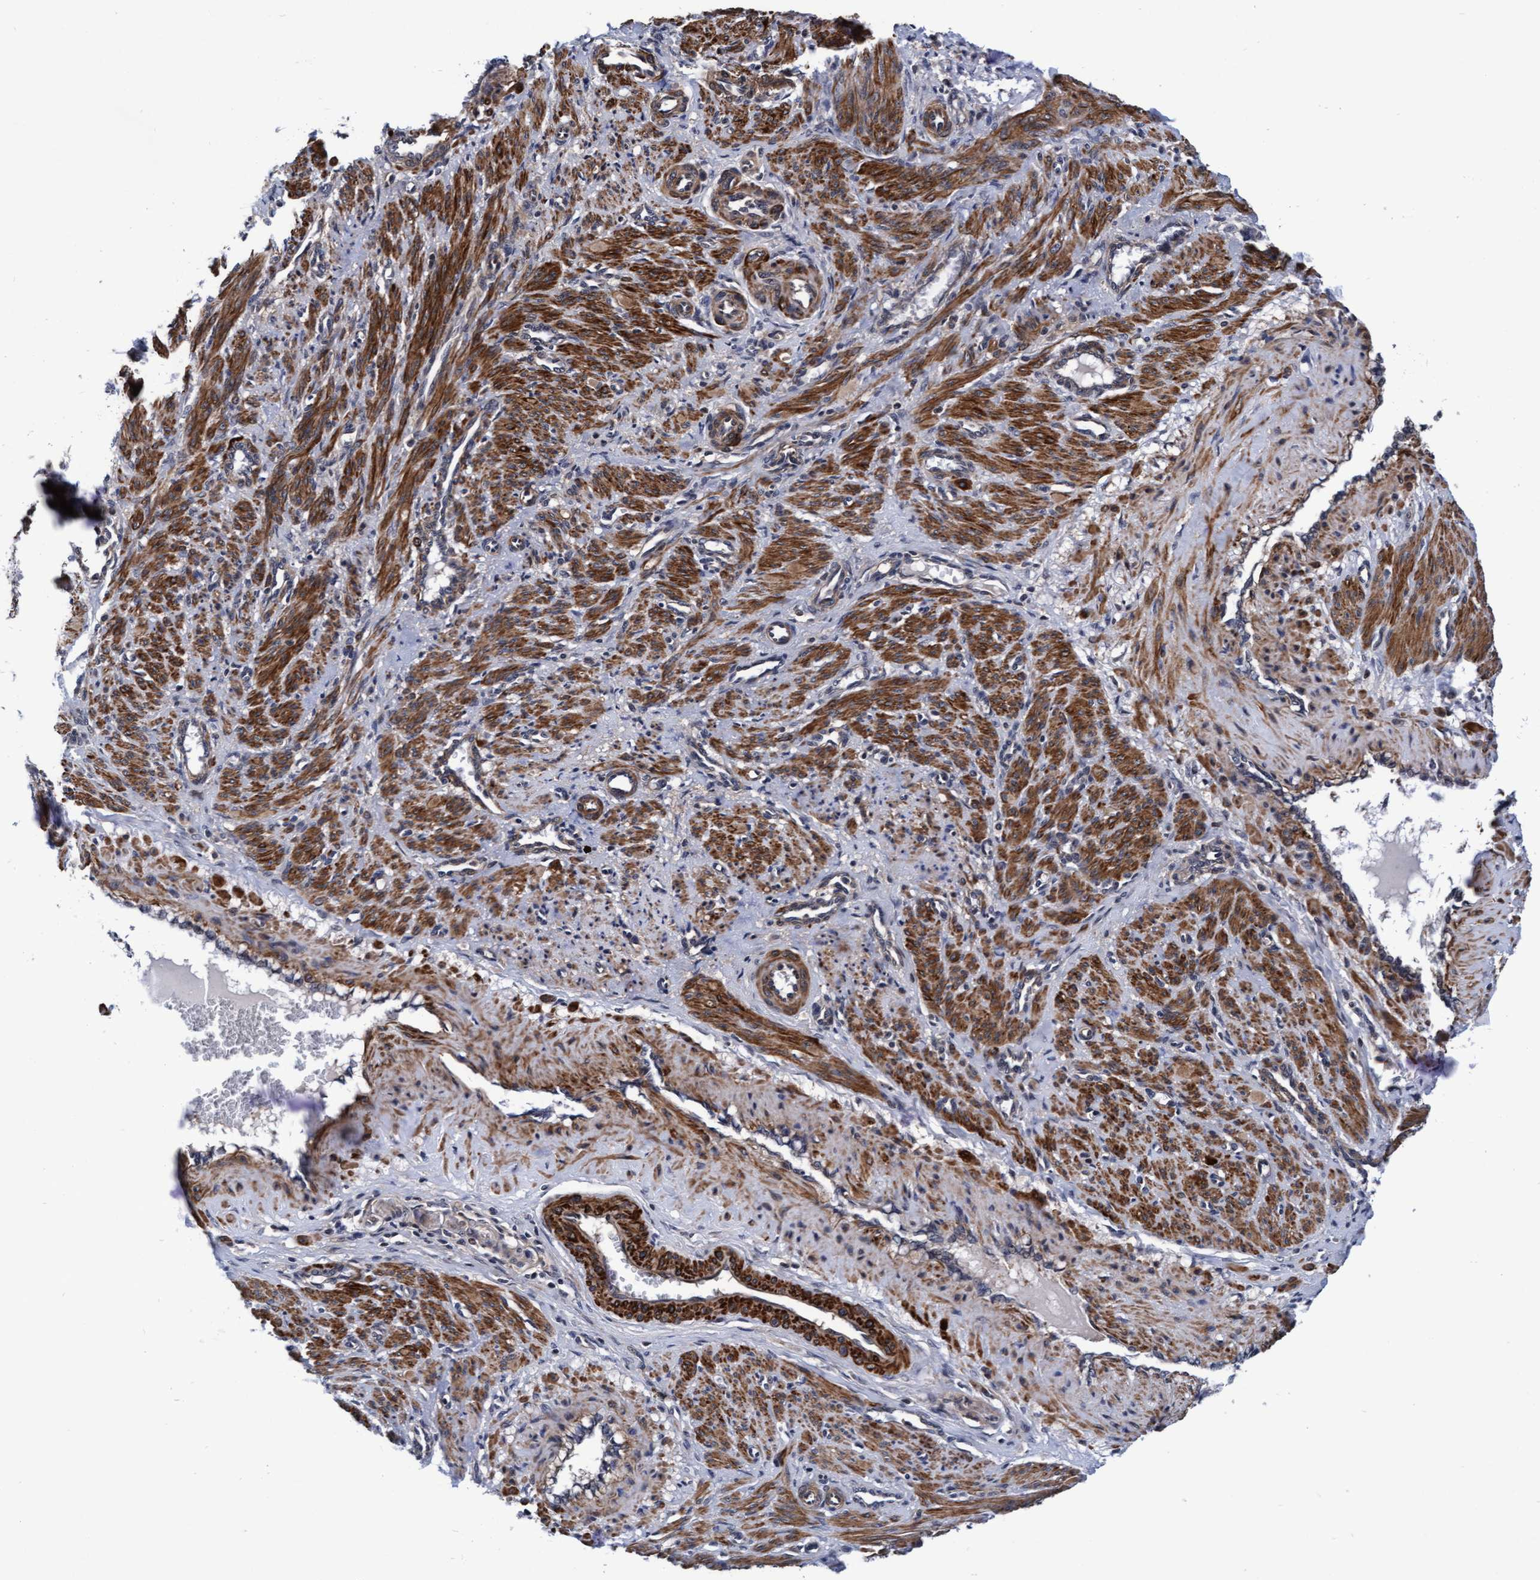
{"staining": {"intensity": "strong", "quantity": ">75%", "location": "cytoplasmic/membranous"}, "tissue": "smooth muscle", "cell_type": "Smooth muscle cells", "image_type": "normal", "snomed": [{"axis": "morphology", "description": "Normal tissue, NOS"}, {"axis": "topography", "description": "Endometrium"}], "caption": "An IHC photomicrograph of unremarkable tissue is shown. Protein staining in brown labels strong cytoplasmic/membranous positivity in smooth muscle within smooth muscle cells.", "gene": "EFCAB13", "patient": {"sex": "female", "age": 33}}